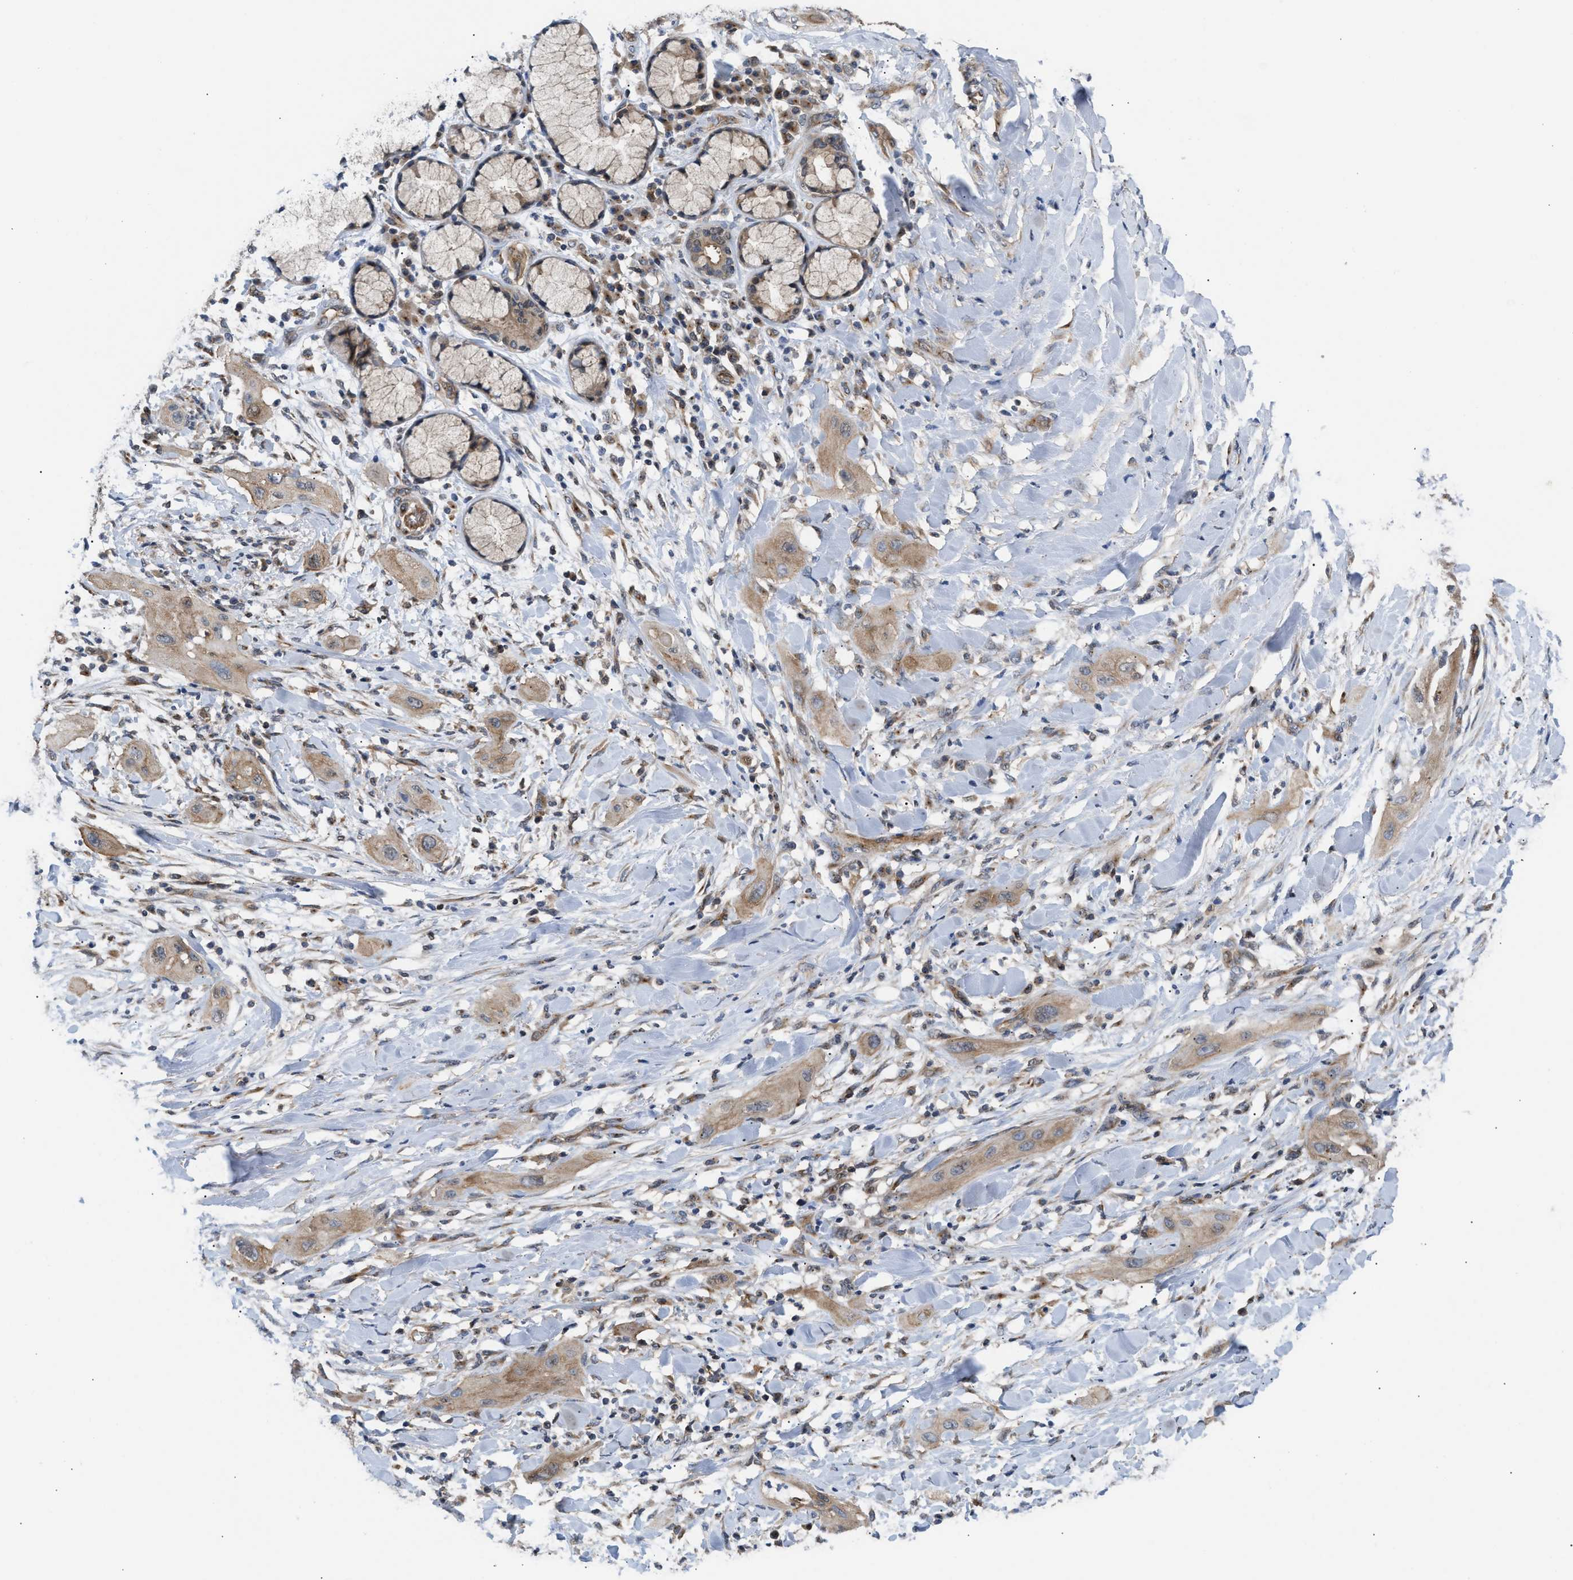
{"staining": {"intensity": "moderate", "quantity": ">75%", "location": "cytoplasmic/membranous"}, "tissue": "lung cancer", "cell_type": "Tumor cells", "image_type": "cancer", "snomed": [{"axis": "morphology", "description": "Squamous cell carcinoma, NOS"}, {"axis": "topography", "description": "Lung"}], "caption": "DAB immunohistochemical staining of lung cancer shows moderate cytoplasmic/membranous protein staining in approximately >75% of tumor cells.", "gene": "LAPTM4B", "patient": {"sex": "female", "age": 47}}